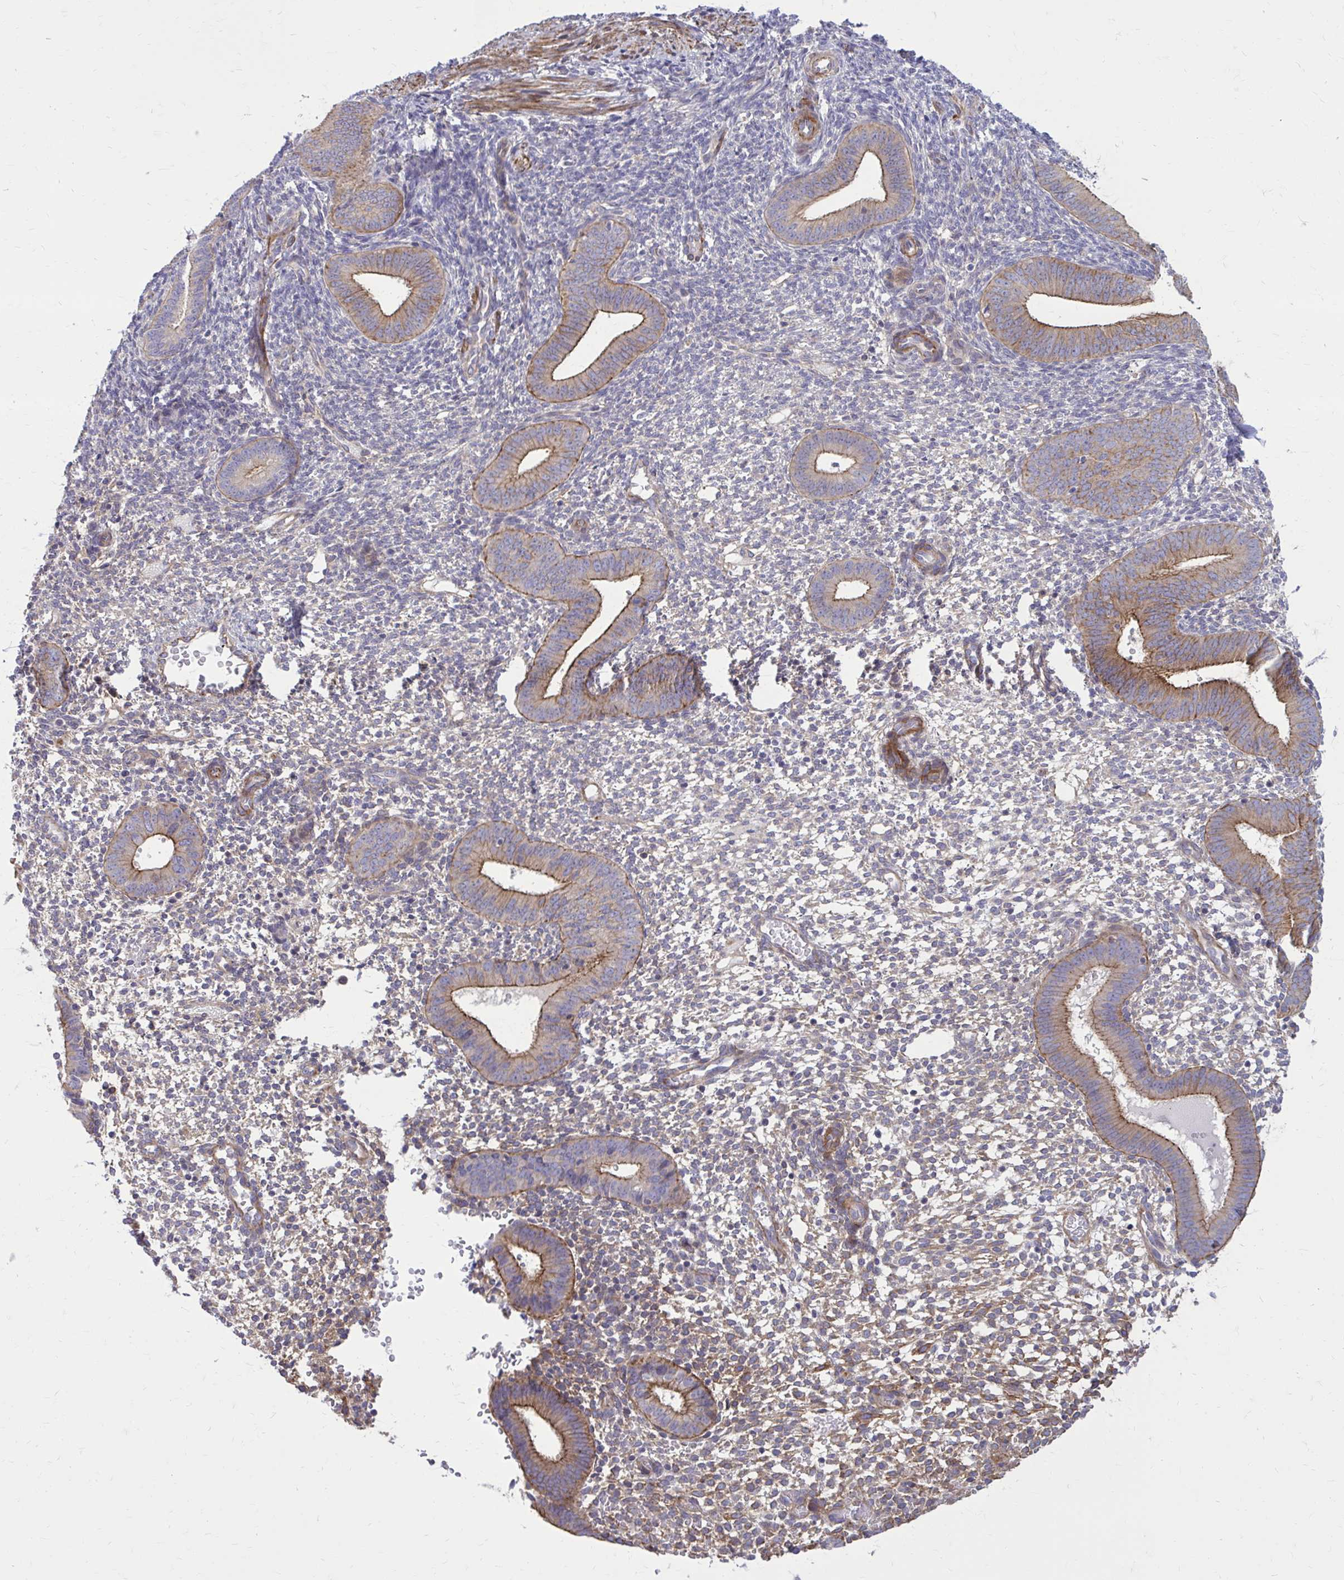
{"staining": {"intensity": "moderate", "quantity": "<25%", "location": "cytoplasmic/membranous"}, "tissue": "endometrium", "cell_type": "Cells in endometrial stroma", "image_type": "normal", "snomed": [{"axis": "morphology", "description": "Normal tissue, NOS"}, {"axis": "topography", "description": "Endometrium"}], "caption": "This is a histology image of immunohistochemistry (IHC) staining of normal endometrium, which shows moderate positivity in the cytoplasmic/membranous of cells in endometrial stroma.", "gene": "FAP", "patient": {"sex": "female", "age": 40}}